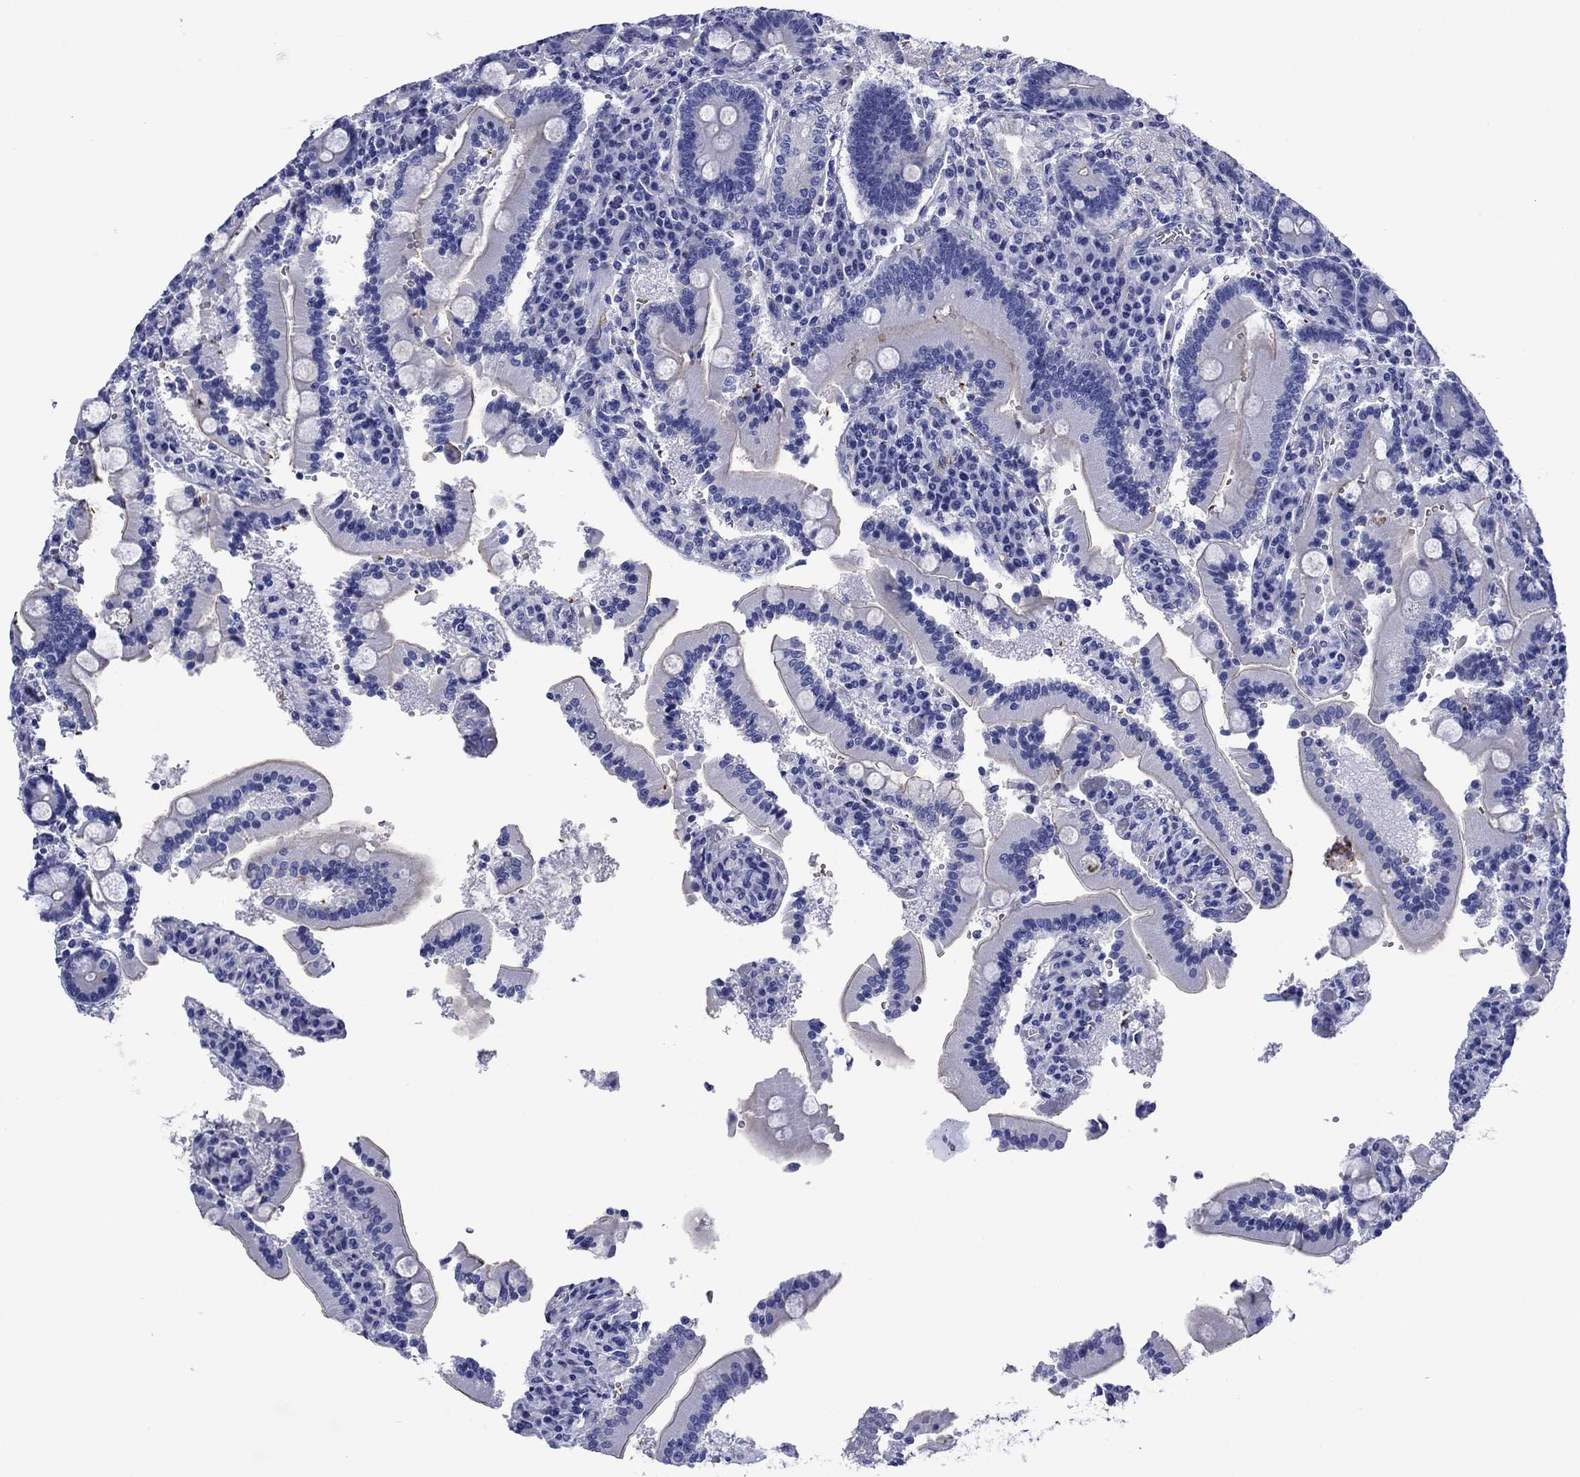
{"staining": {"intensity": "negative", "quantity": "none", "location": "none"}, "tissue": "duodenum", "cell_type": "Glandular cells", "image_type": "normal", "snomed": [{"axis": "morphology", "description": "Normal tissue, NOS"}, {"axis": "topography", "description": "Duodenum"}], "caption": "DAB (3,3'-diaminobenzidine) immunohistochemical staining of unremarkable human duodenum reveals no significant staining in glandular cells.", "gene": "SLC1A2", "patient": {"sex": "female", "age": 62}}